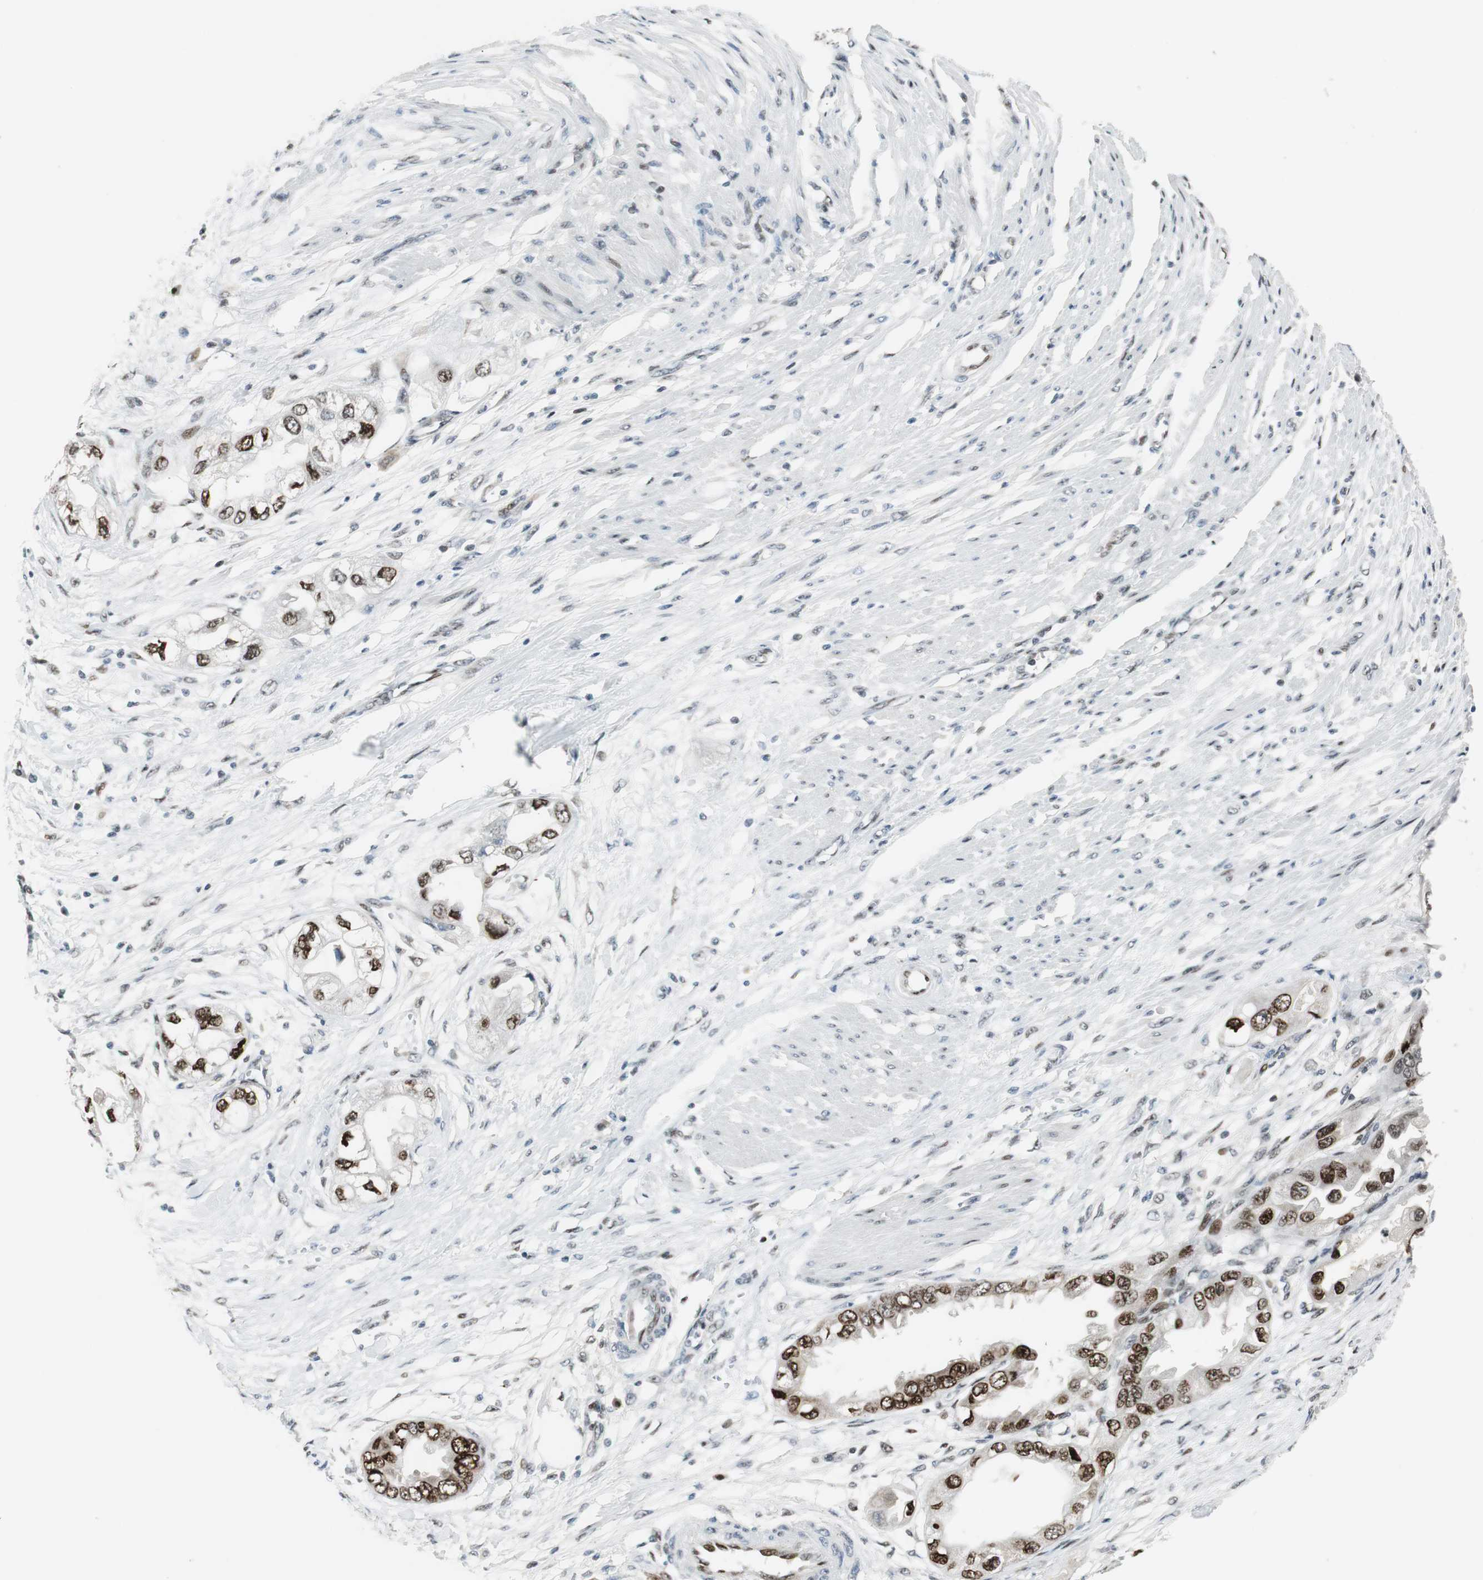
{"staining": {"intensity": "strong", "quantity": ">75%", "location": "nuclear"}, "tissue": "endometrial cancer", "cell_type": "Tumor cells", "image_type": "cancer", "snomed": [{"axis": "morphology", "description": "Adenocarcinoma, NOS"}, {"axis": "topography", "description": "Endometrium"}], "caption": "Approximately >75% of tumor cells in endometrial cancer reveal strong nuclear protein staining as visualized by brown immunohistochemical staining.", "gene": "AJUBA", "patient": {"sex": "female", "age": 67}}